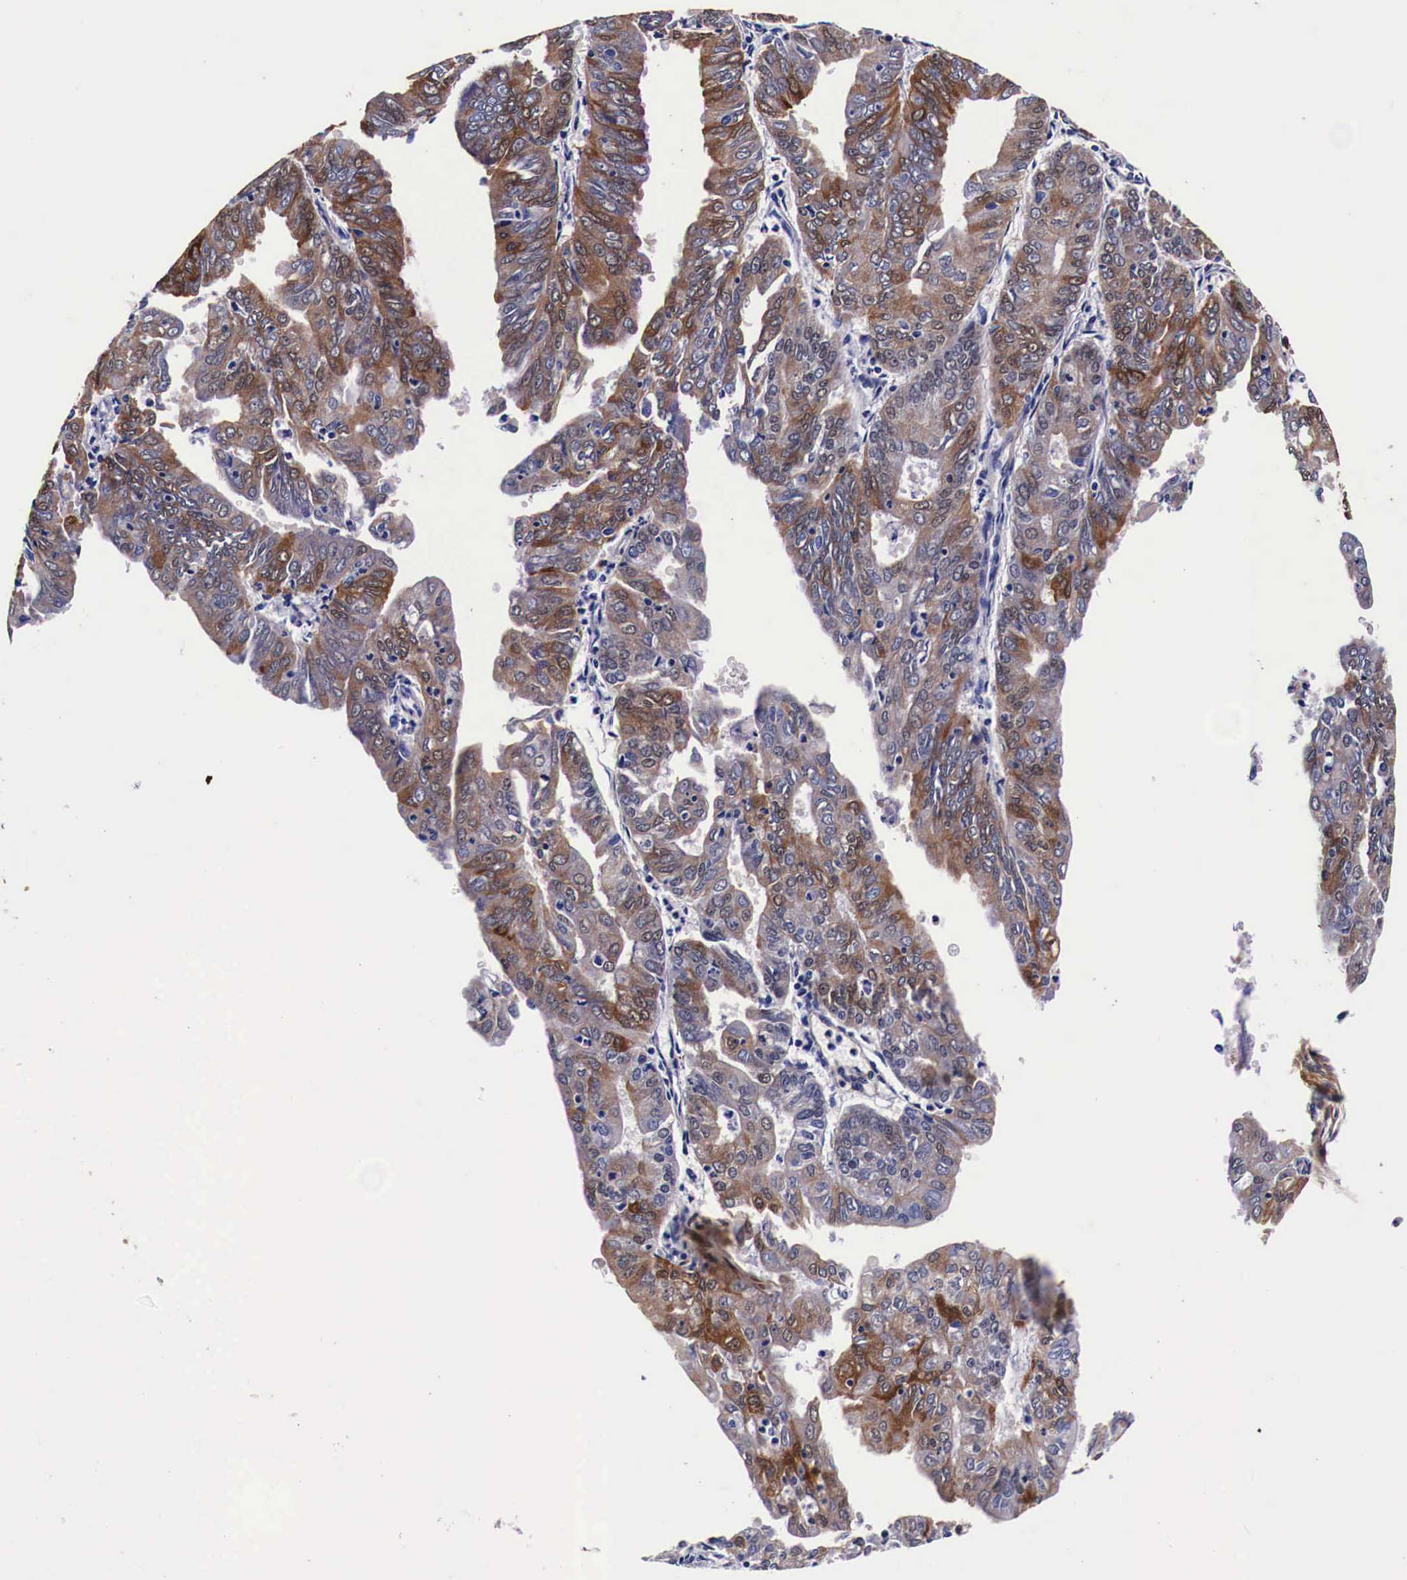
{"staining": {"intensity": "strong", "quantity": "25%-75%", "location": "cytoplasmic/membranous"}, "tissue": "endometrial cancer", "cell_type": "Tumor cells", "image_type": "cancer", "snomed": [{"axis": "morphology", "description": "Adenocarcinoma, NOS"}, {"axis": "topography", "description": "Endometrium"}], "caption": "Human endometrial cancer stained with a brown dye displays strong cytoplasmic/membranous positive expression in approximately 25%-75% of tumor cells.", "gene": "HSPB1", "patient": {"sex": "female", "age": 79}}